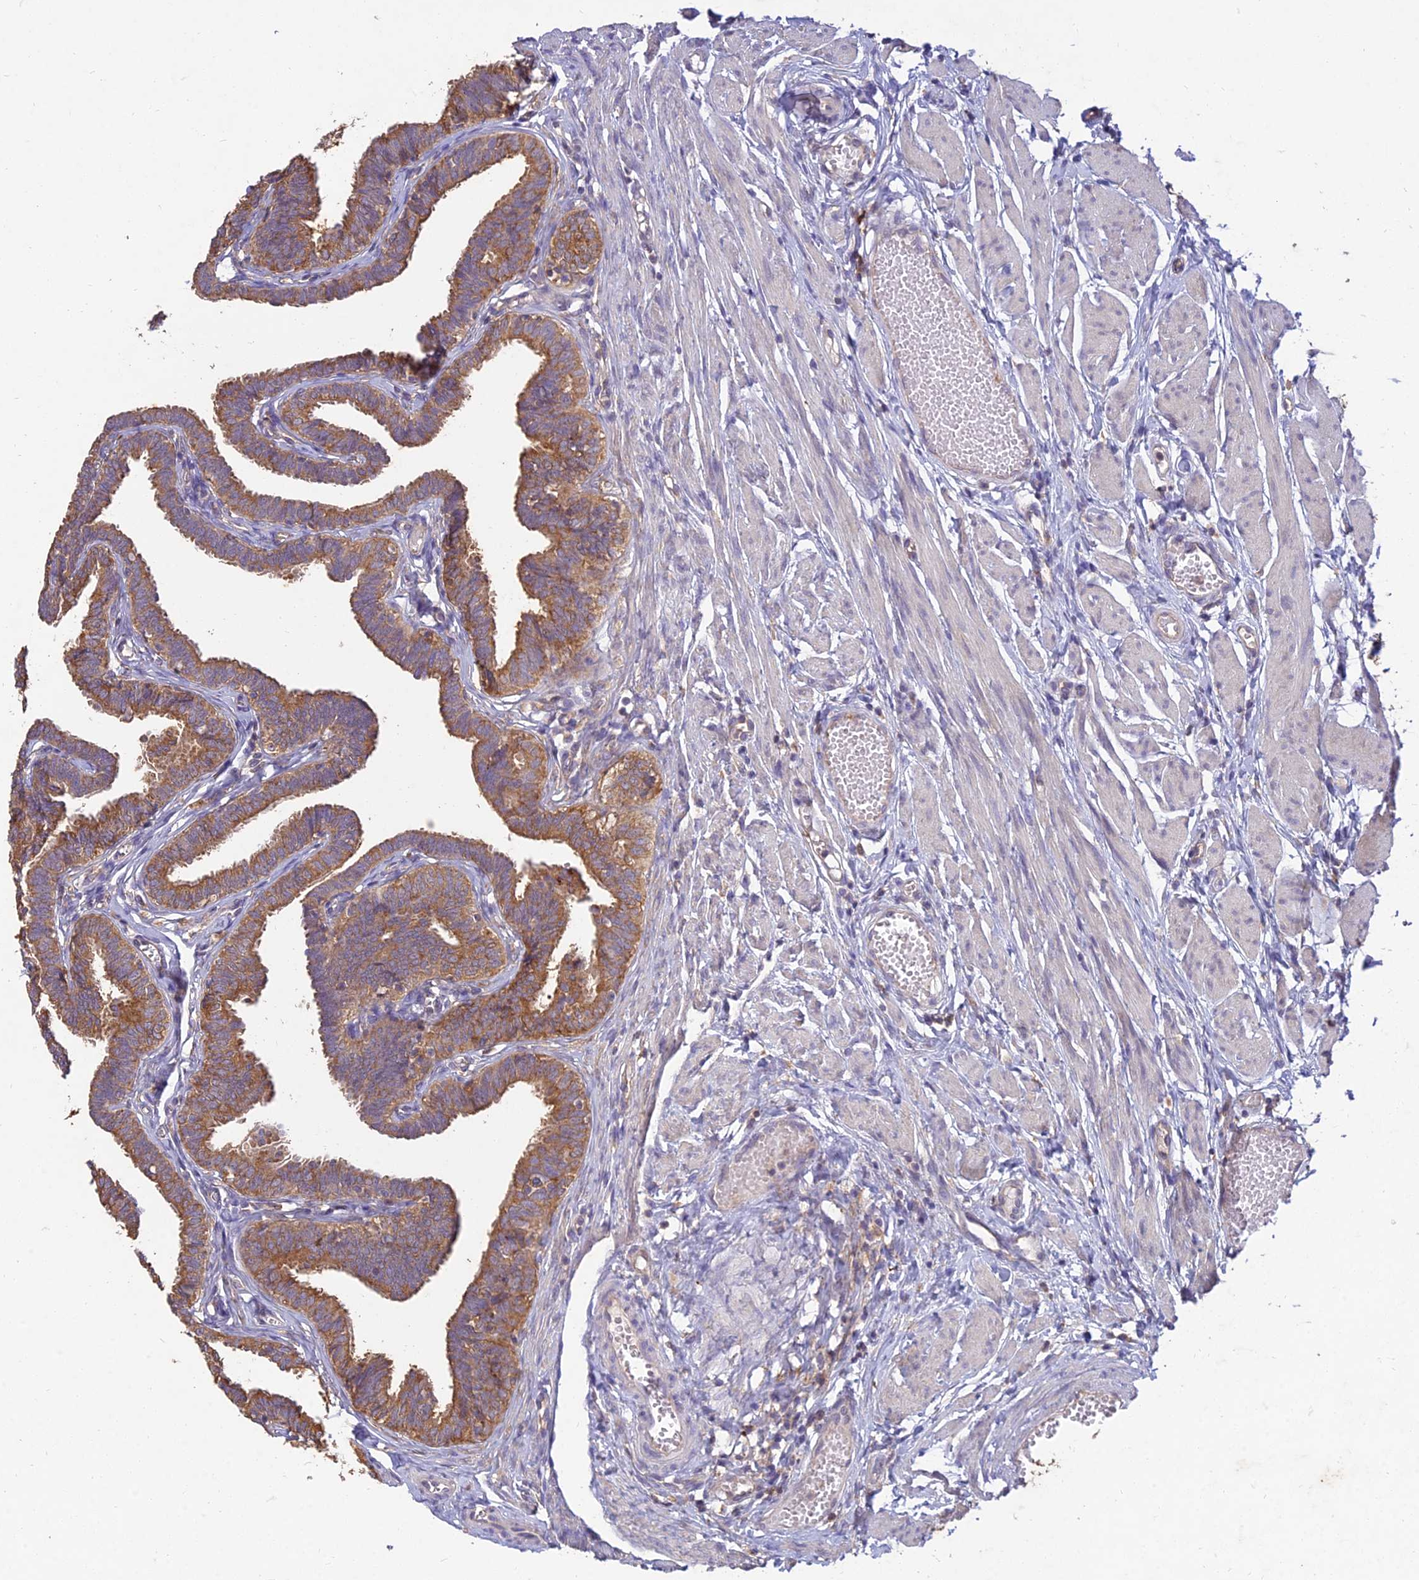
{"staining": {"intensity": "moderate", "quantity": ">75%", "location": "cytoplasmic/membranous"}, "tissue": "fallopian tube", "cell_type": "Glandular cells", "image_type": "normal", "snomed": [{"axis": "morphology", "description": "Normal tissue, NOS"}, {"axis": "topography", "description": "Fallopian tube"}, {"axis": "topography", "description": "Ovary"}], "caption": "Fallopian tube stained with immunohistochemistry demonstrates moderate cytoplasmic/membranous expression in about >75% of glandular cells. (IHC, brightfield microscopy, high magnification).", "gene": "NXNL2", "patient": {"sex": "female", "age": 23}}